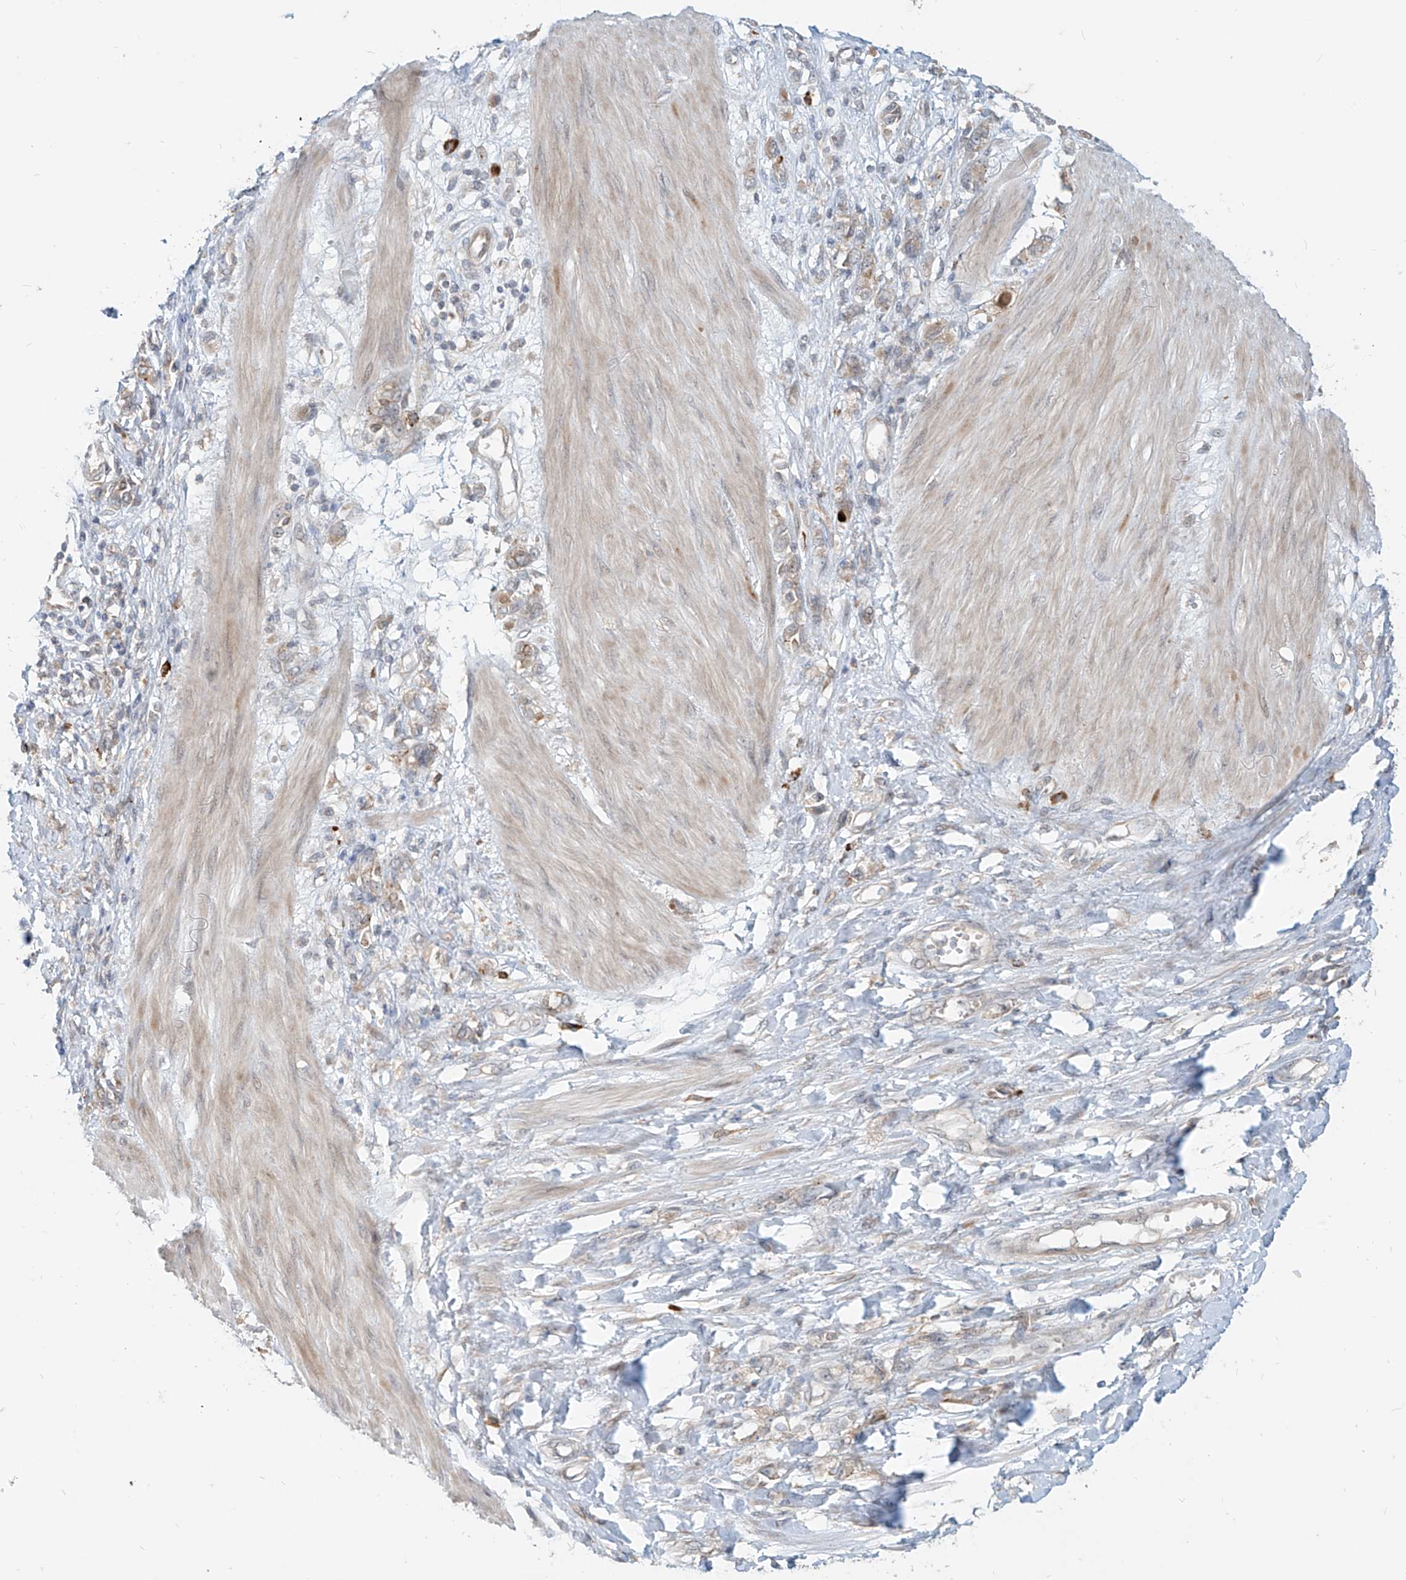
{"staining": {"intensity": "weak", "quantity": "25%-75%", "location": "cytoplasmic/membranous"}, "tissue": "stomach cancer", "cell_type": "Tumor cells", "image_type": "cancer", "snomed": [{"axis": "morphology", "description": "Adenocarcinoma, NOS"}, {"axis": "topography", "description": "Stomach"}], "caption": "An immunohistochemistry image of neoplastic tissue is shown. Protein staining in brown shows weak cytoplasmic/membranous positivity in stomach cancer within tumor cells. Nuclei are stained in blue.", "gene": "MTUS2", "patient": {"sex": "female", "age": 76}}